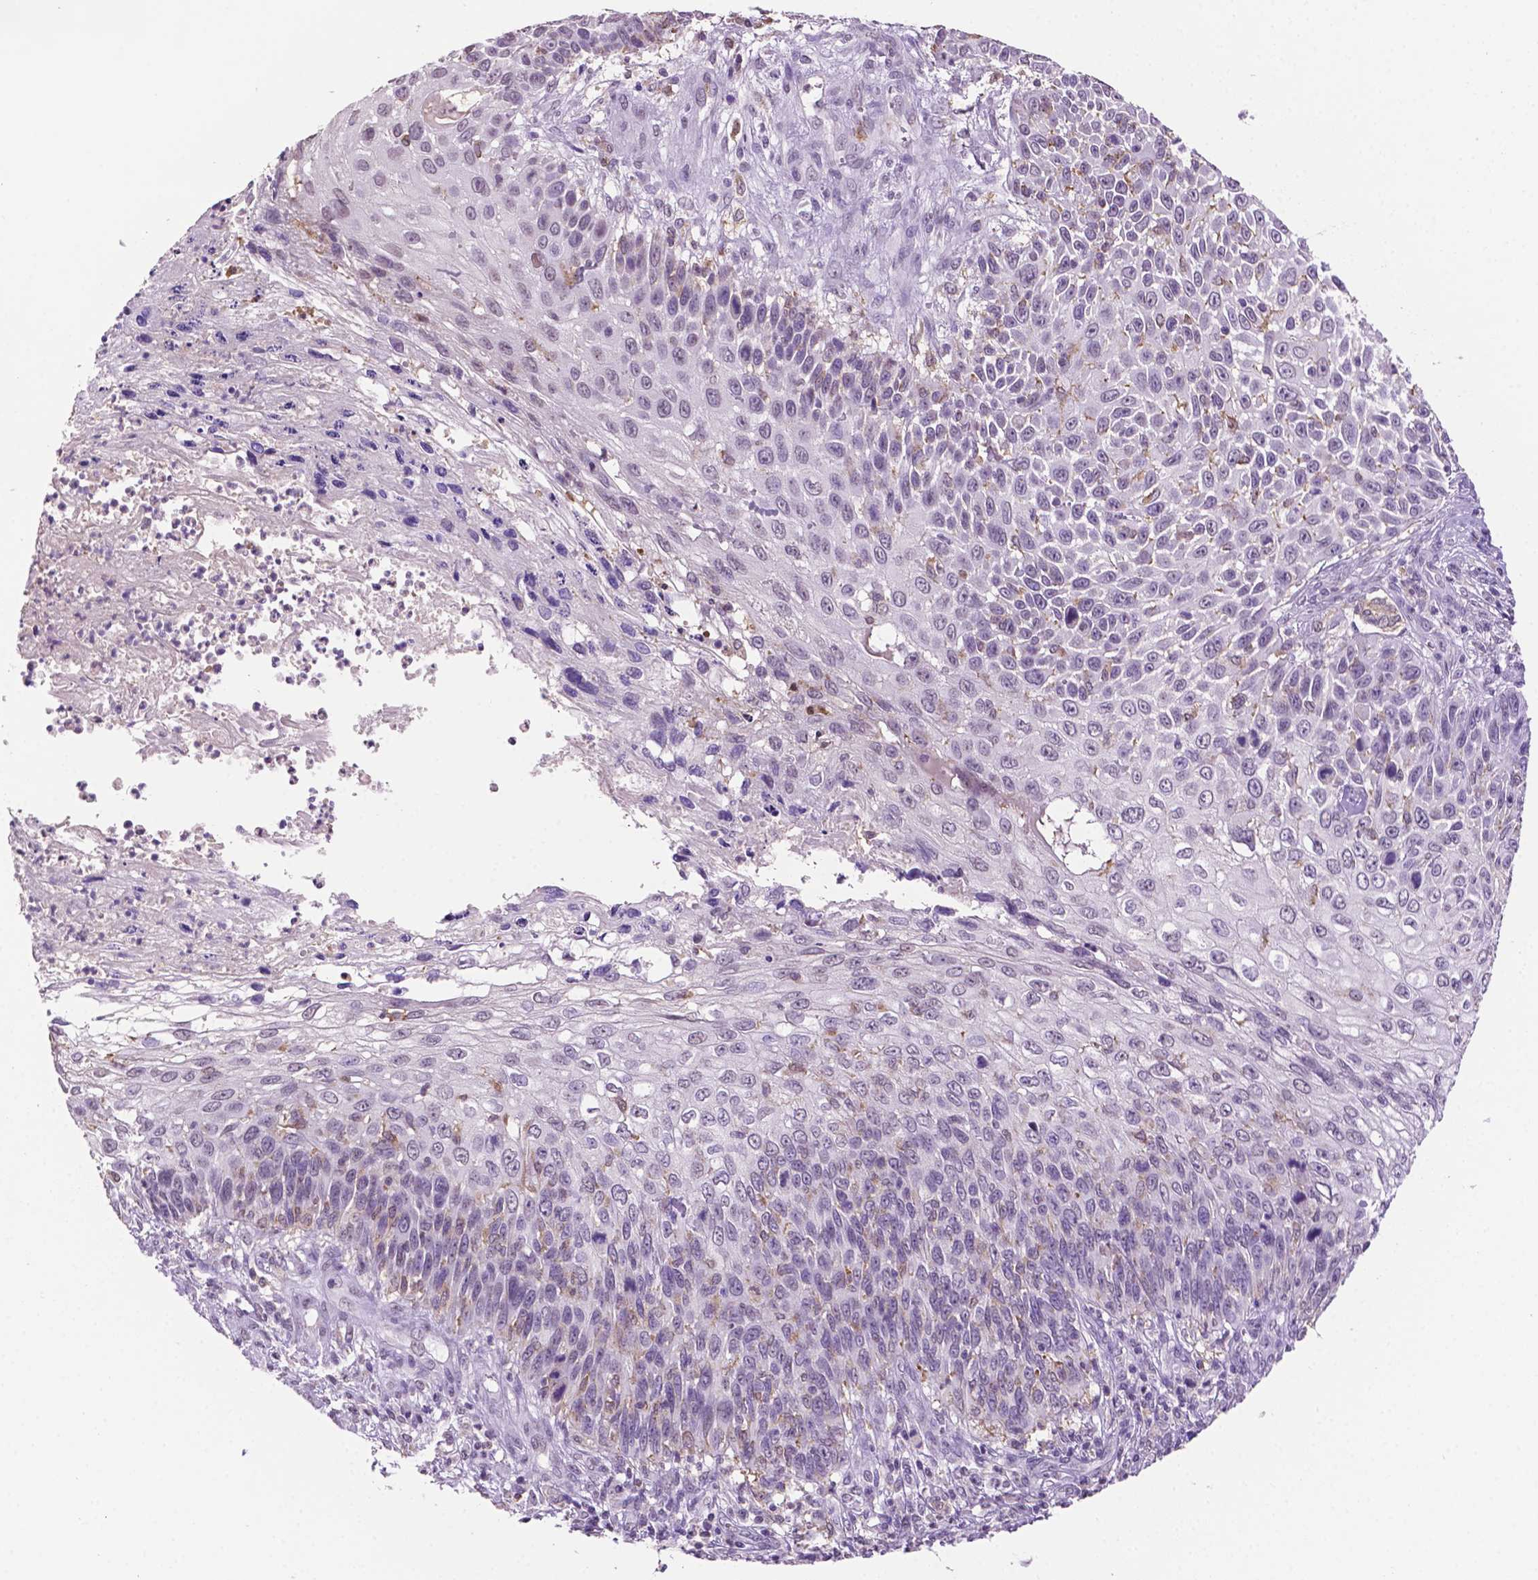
{"staining": {"intensity": "negative", "quantity": "none", "location": "none"}, "tissue": "skin cancer", "cell_type": "Tumor cells", "image_type": "cancer", "snomed": [{"axis": "morphology", "description": "Squamous cell carcinoma, NOS"}, {"axis": "topography", "description": "Skin"}], "caption": "An image of human skin squamous cell carcinoma is negative for staining in tumor cells. (DAB IHC visualized using brightfield microscopy, high magnification).", "gene": "PTPN6", "patient": {"sex": "male", "age": 92}}